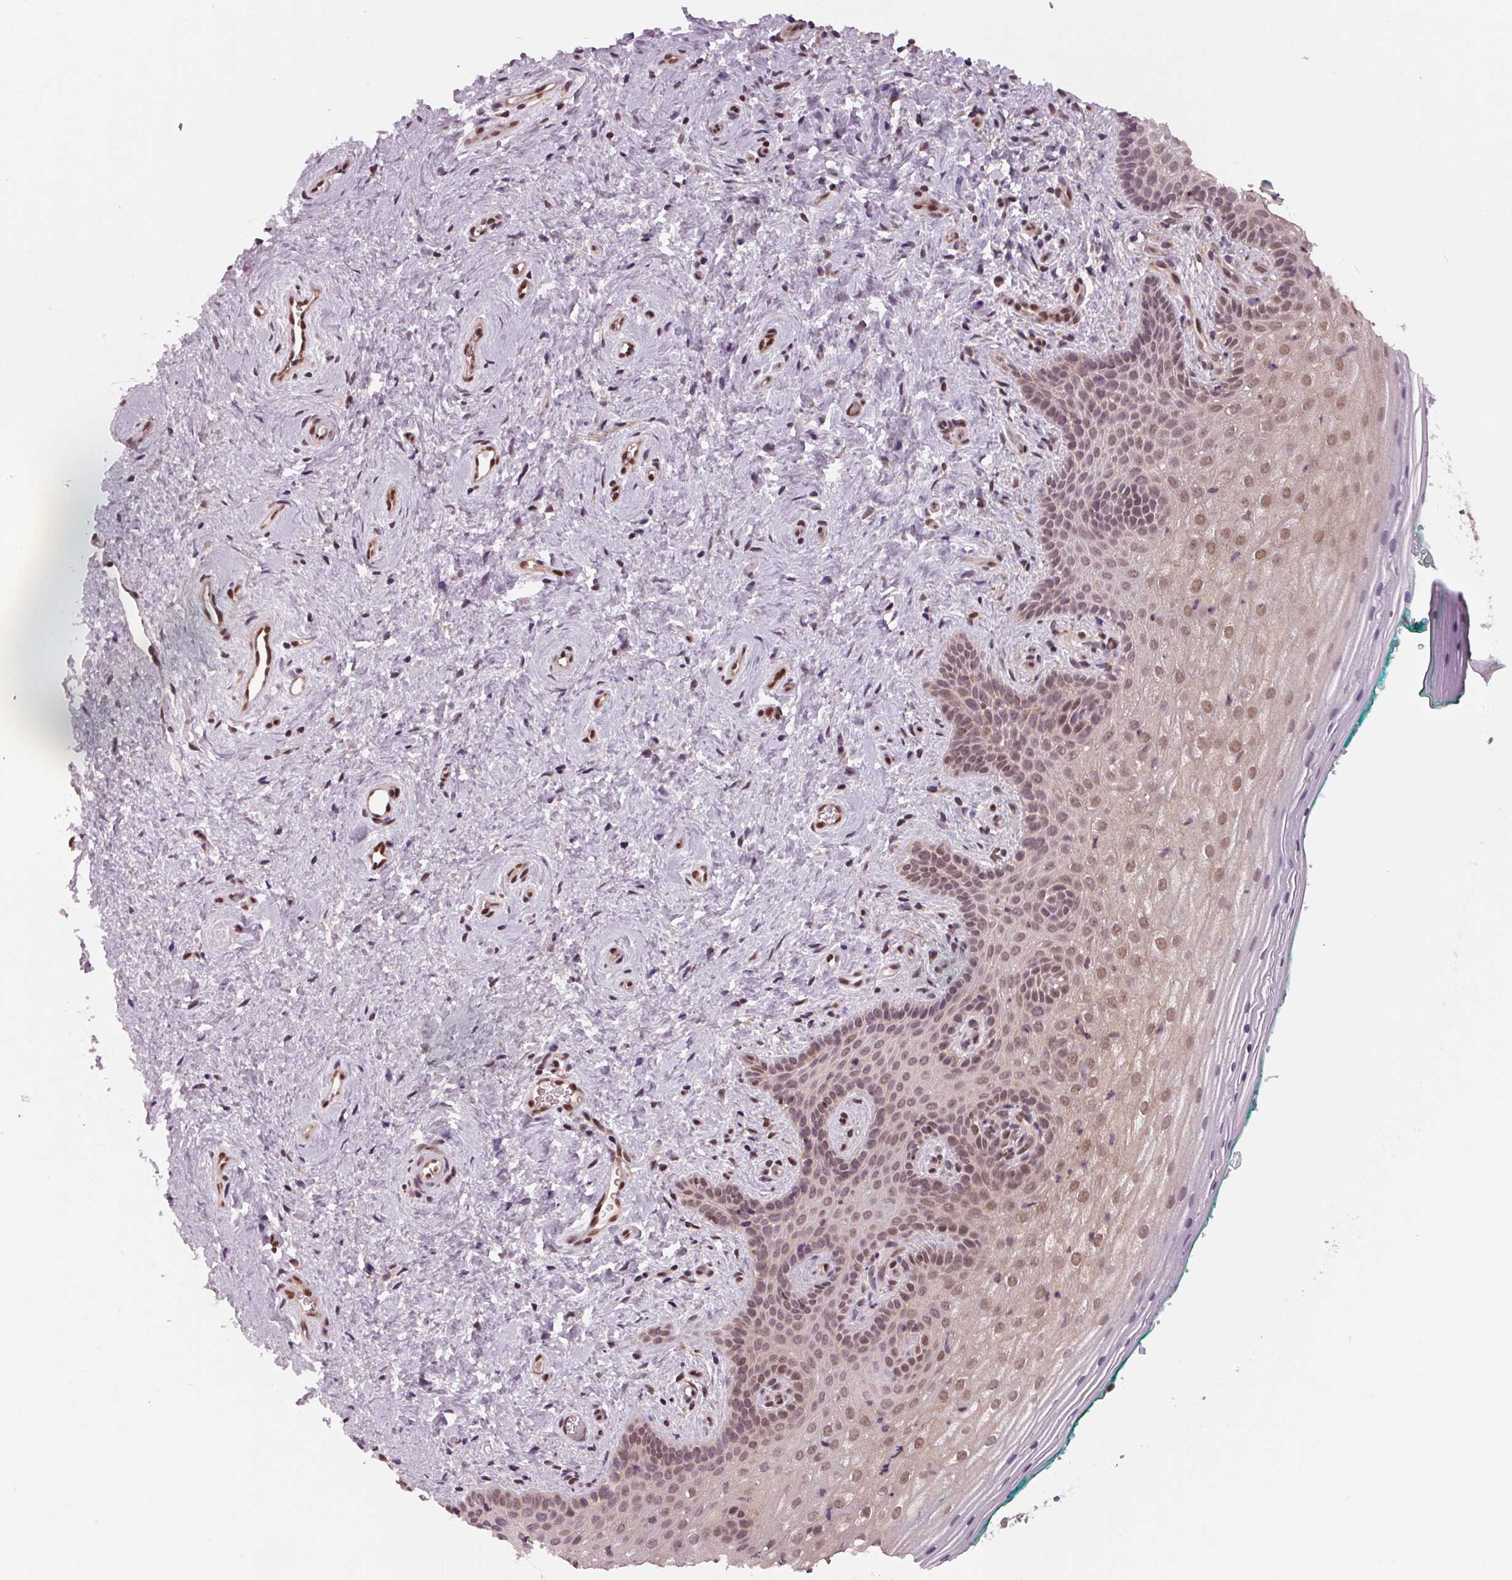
{"staining": {"intensity": "weak", "quantity": "25%-75%", "location": "nuclear"}, "tissue": "vagina", "cell_type": "Squamous epithelial cells", "image_type": "normal", "snomed": [{"axis": "morphology", "description": "Normal tissue, NOS"}, {"axis": "topography", "description": "Vagina"}], "caption": "This is a photomicrograph of immunohistochemistry (IHC) staining of unremarkable vagina, which shows weak positivity in the nuclear of squamous epithelial cells.", "gene": "STAT3", "patient": {"sex": "female", "age": 45}}